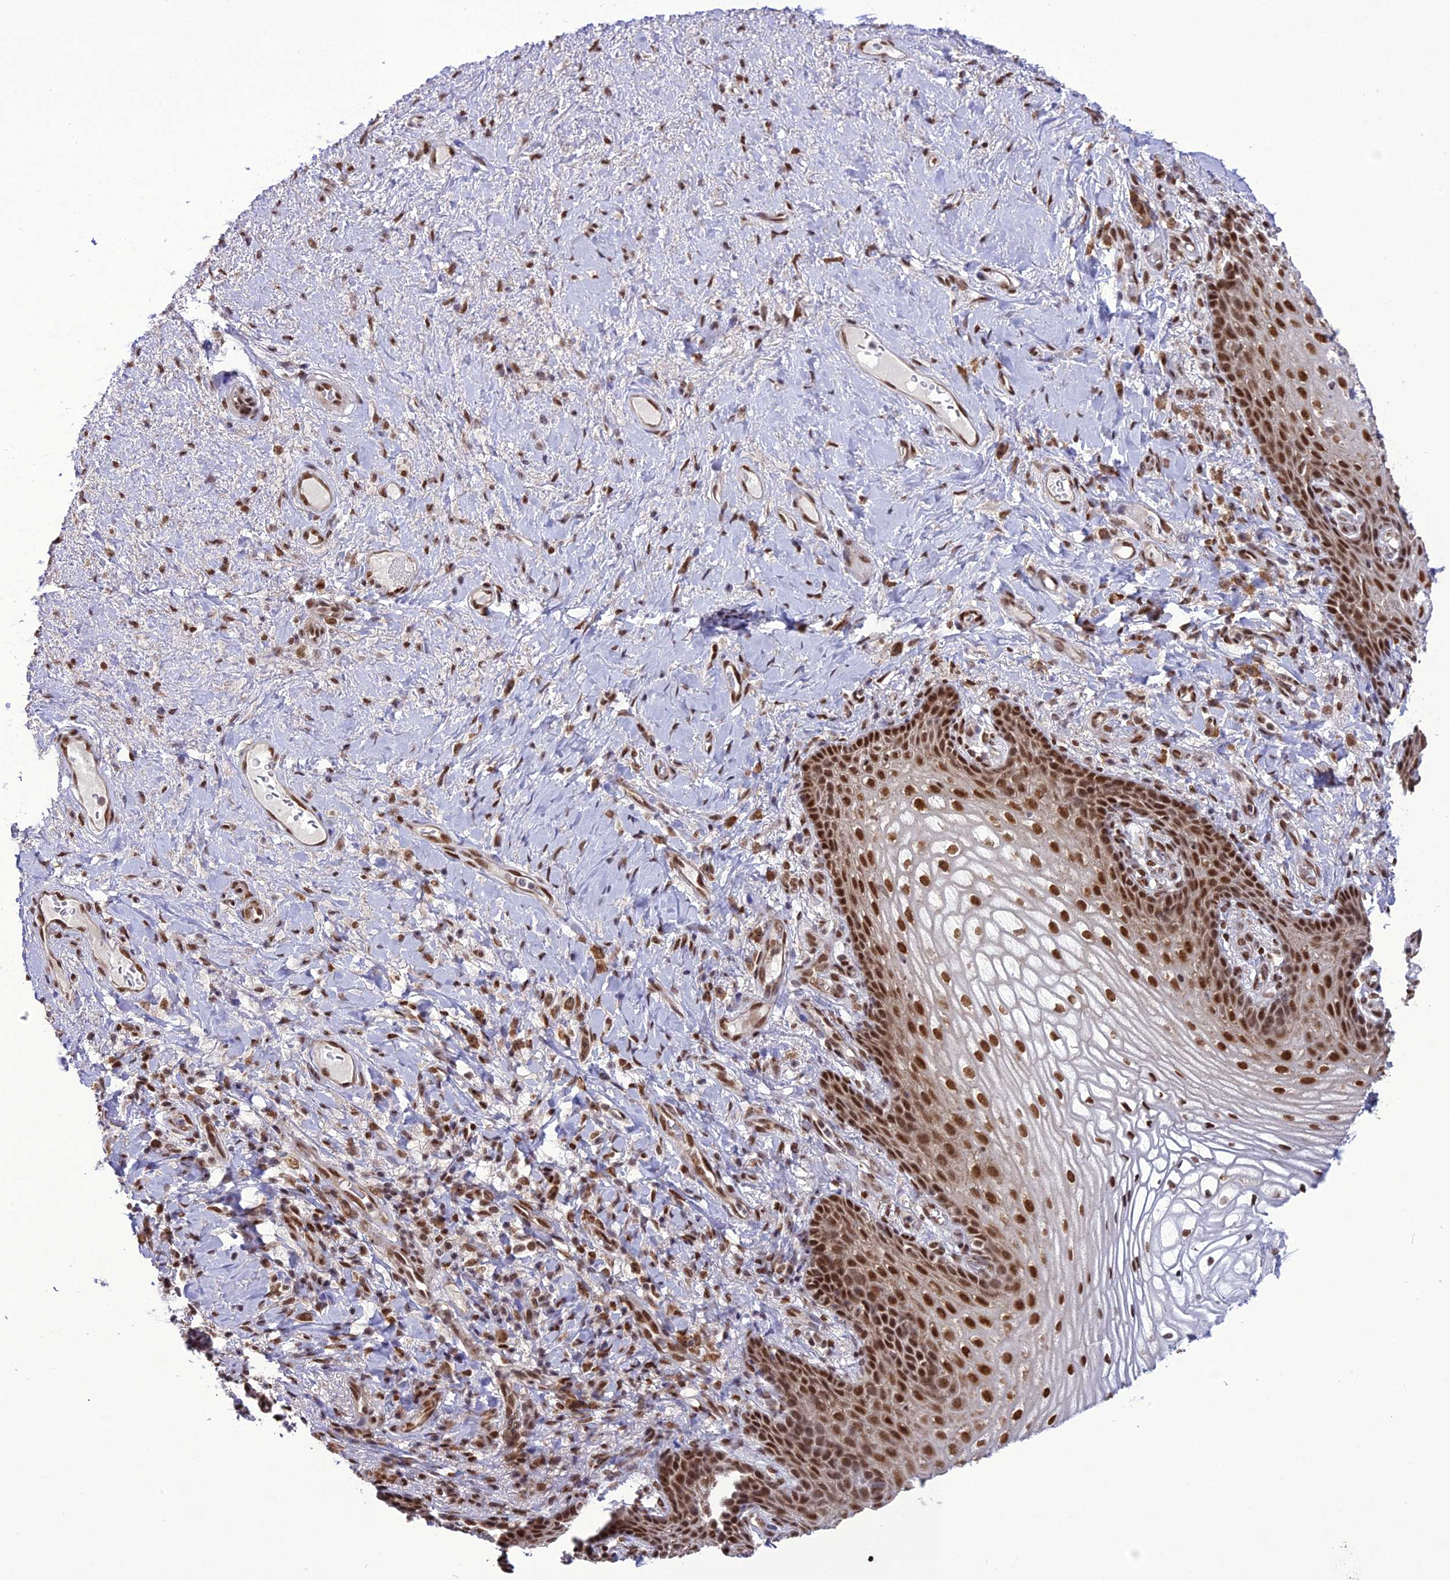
{"staining": {"intensity": "strong", "quantity": ">75%", "location": "nuclear"}, "tissue": "vagina", "cell_type": "Squamous epithelial cells", "image_type": "normal", "snomed": [{"axis": "morphology", "description": "Normal tissue, NOS"}, {"axis": "topography", "description": "Vagina"}], "caption": "Benign vagina exhibits strong nuclear positivity in about >75% of squamous epithelial cells, visualized by immunohistochemistry. Nuclei are stained in blue.", "gene": "DDX1", "patient": {"sex": "female", "age": 60}}